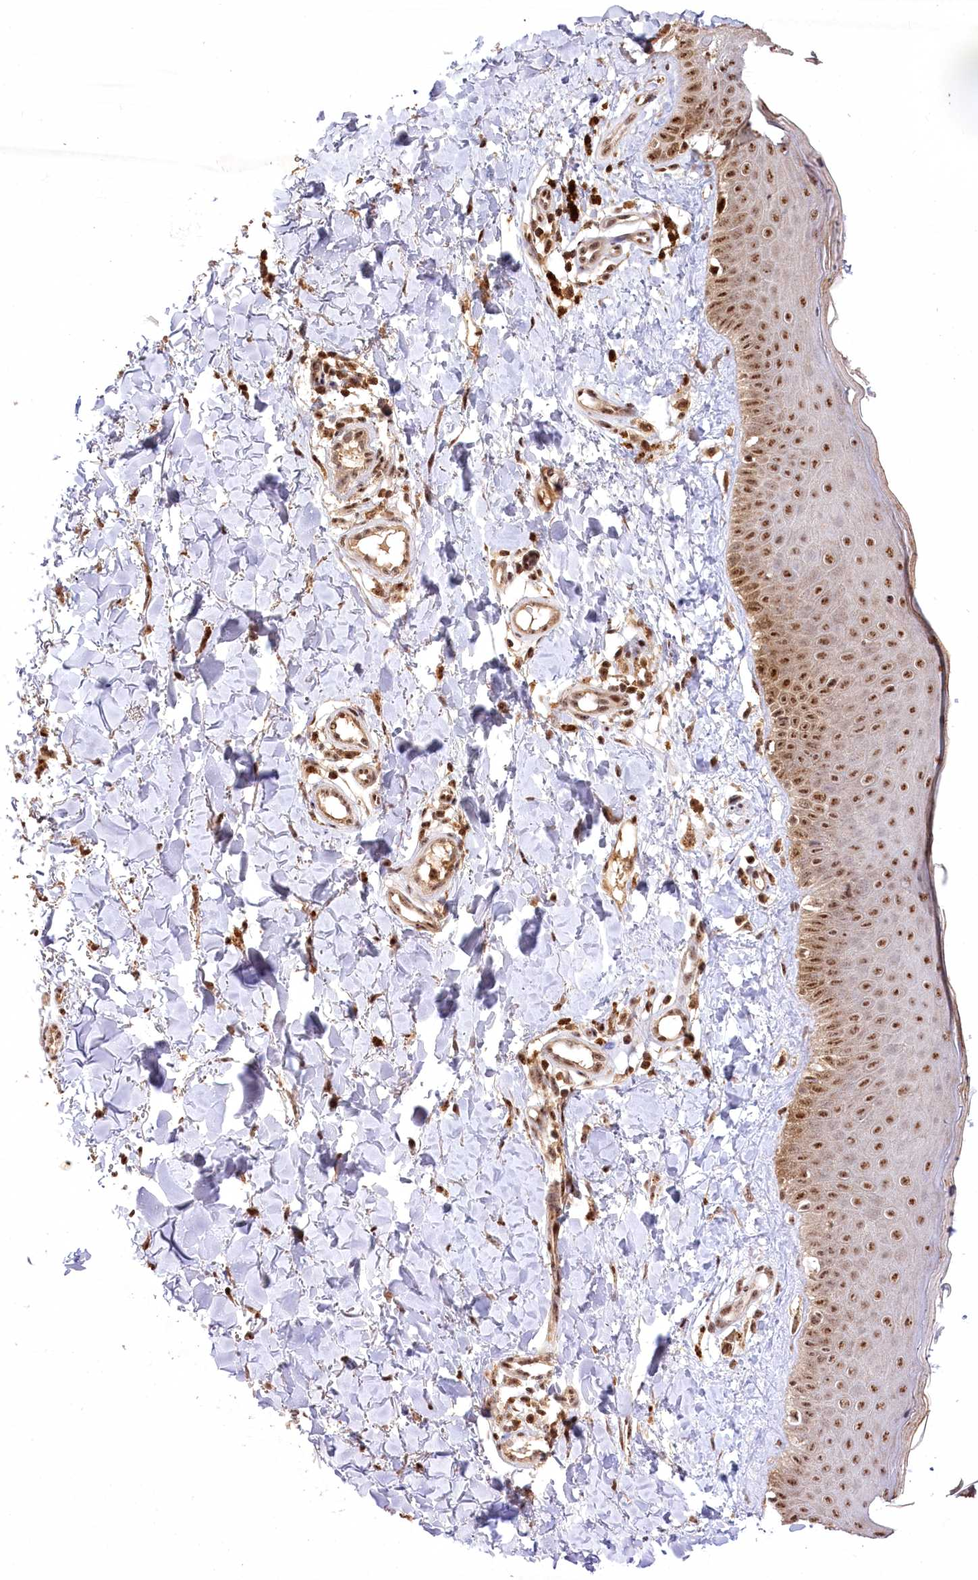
{"staining": {"intensity": "strong", "quantity": ">75%", "location": "cytoplasmic/membranous,nuclear"}, "tissue": "skin", "cell_type": "Fibroblasts", "image_type": "normal", "snomed": [{"axis": "morphology", "description": "Normal tissue, NOS"}, {"axis": "topography", "description": "Skin"}], "caption": "DAB (3,3'-diaminobenzidine) immunohistochemical staining of unremarkable skin exhibits strong cytoplasmic/membranous,nuclear protein positivity in approximately >75% of fibroblasts. The staining was performed using DAB (3,3'-diaminobenzidine) to visualize the protein expression in brown, while the nuclei were stained in blue with hematoxylin (Magnification: 20x).", "gene": "PYROXD1", "patient": {"sex": "male", "age": 52}}